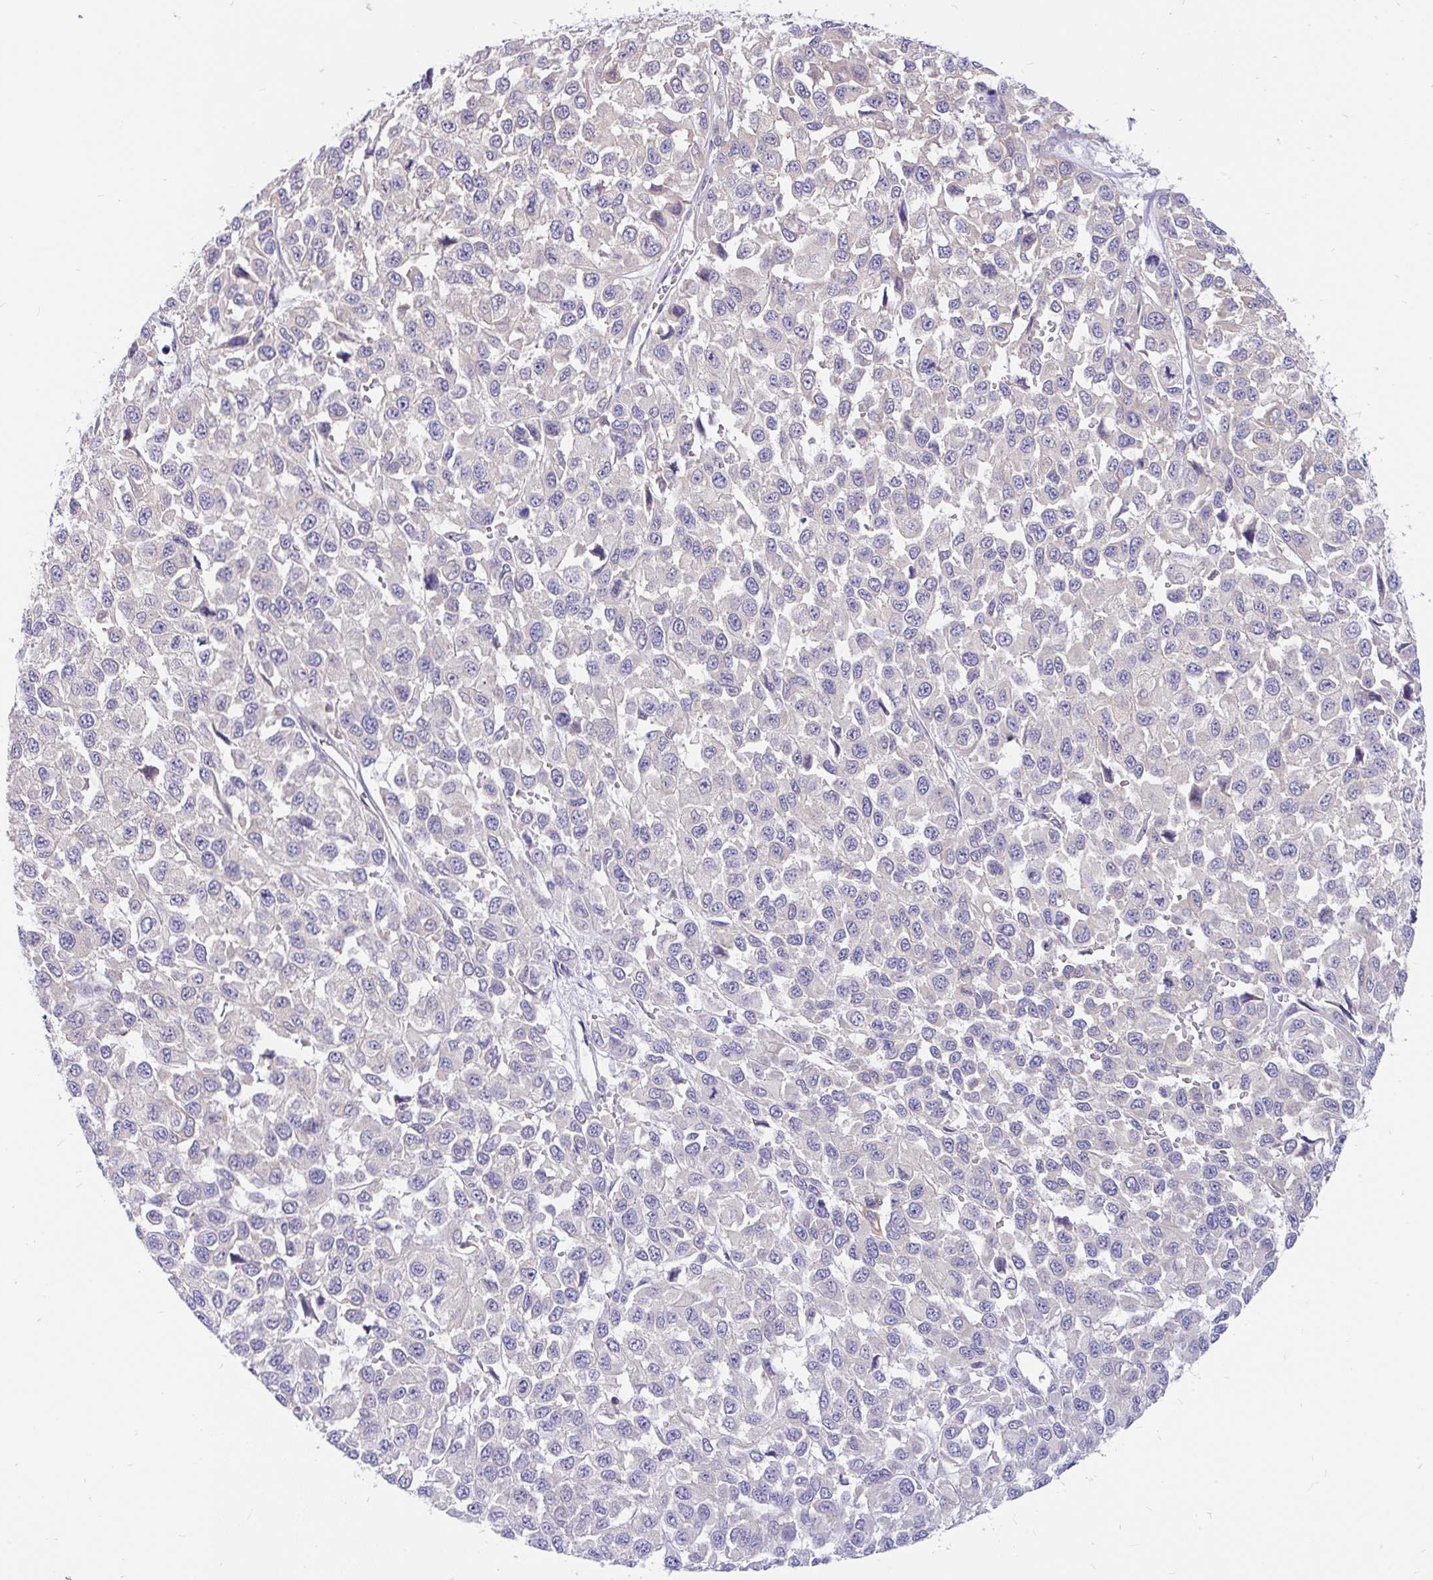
{"staining": {"intensity": "negative", "quantity": "none", "location": "none"}, "tissue": "melanoma", "cell_type": "Tumor cells", "image_type": "cancer", "snomed": [{"axis": "morphology", "description": "Malignant melanoma, NOS"}, {"axis": "topography", "description": "Skin"}], "caption": "This is an immunohistochemistry (IHC) histopathology image of malignant melanoma. There is no expression in tumor cells.", "gene": "LRRC26", "patient": {"sex": "male", "age": 62}}